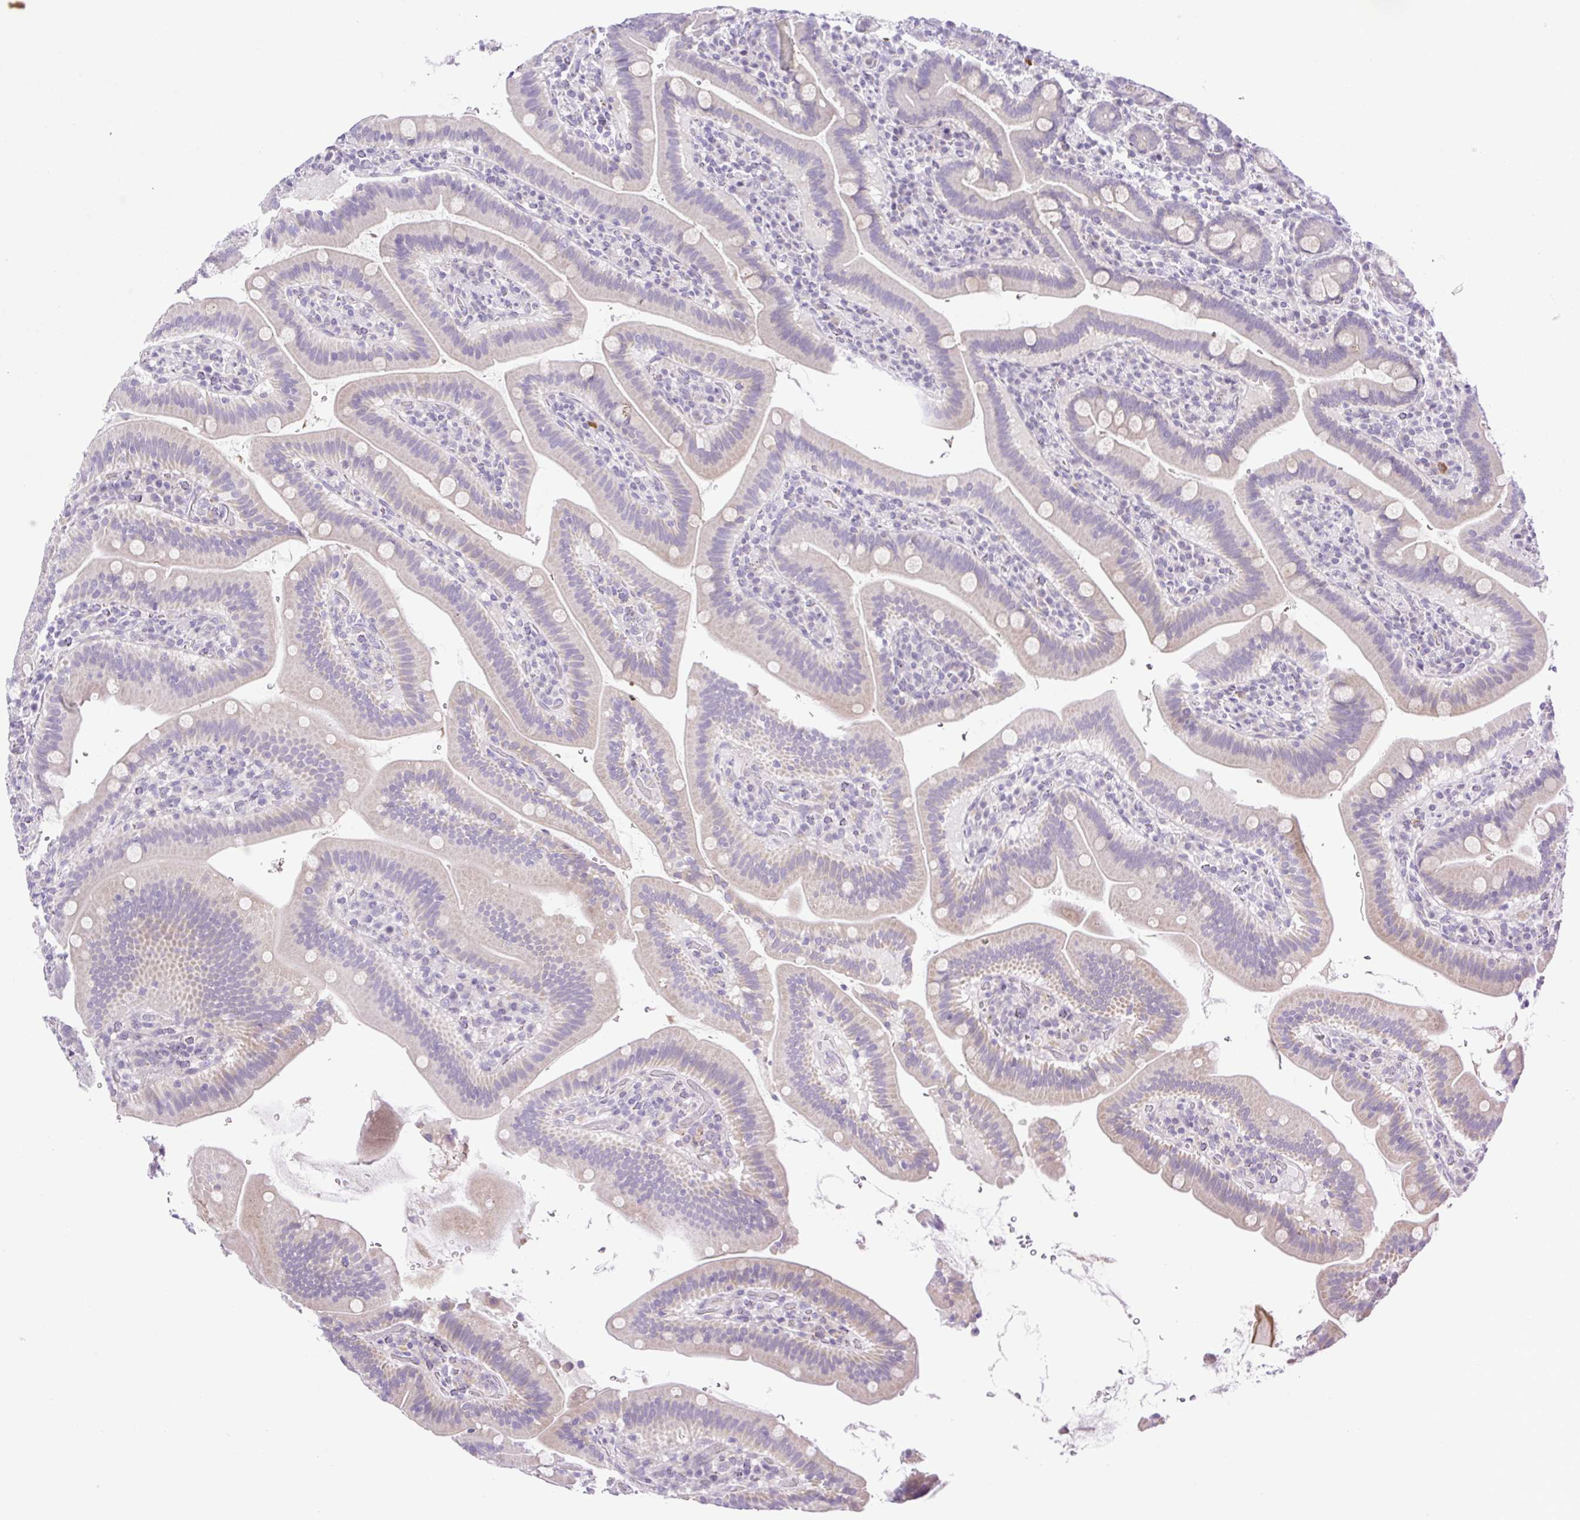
{"staining": {"intensity": "weak", "quantity": "<25%", "location": "cytoplasmic/membranous"}, "tissue": "small intestine", "cell_type": "Glandular cells", "image_type": "normal", "snomed": [{"axis": "morphology", "description": "Normal tissue, NOS"}, {"axis": "topography", "description": "Small intestine"}], "caption": "High magnification brightfield microscopy of benign small intestine stained with DAB (brown) and counterstained with hematoxylin (blue): glandular cells show no significant expression.", "gene": "FAM177B", "patient": {"sex": "male", "age": 26}}